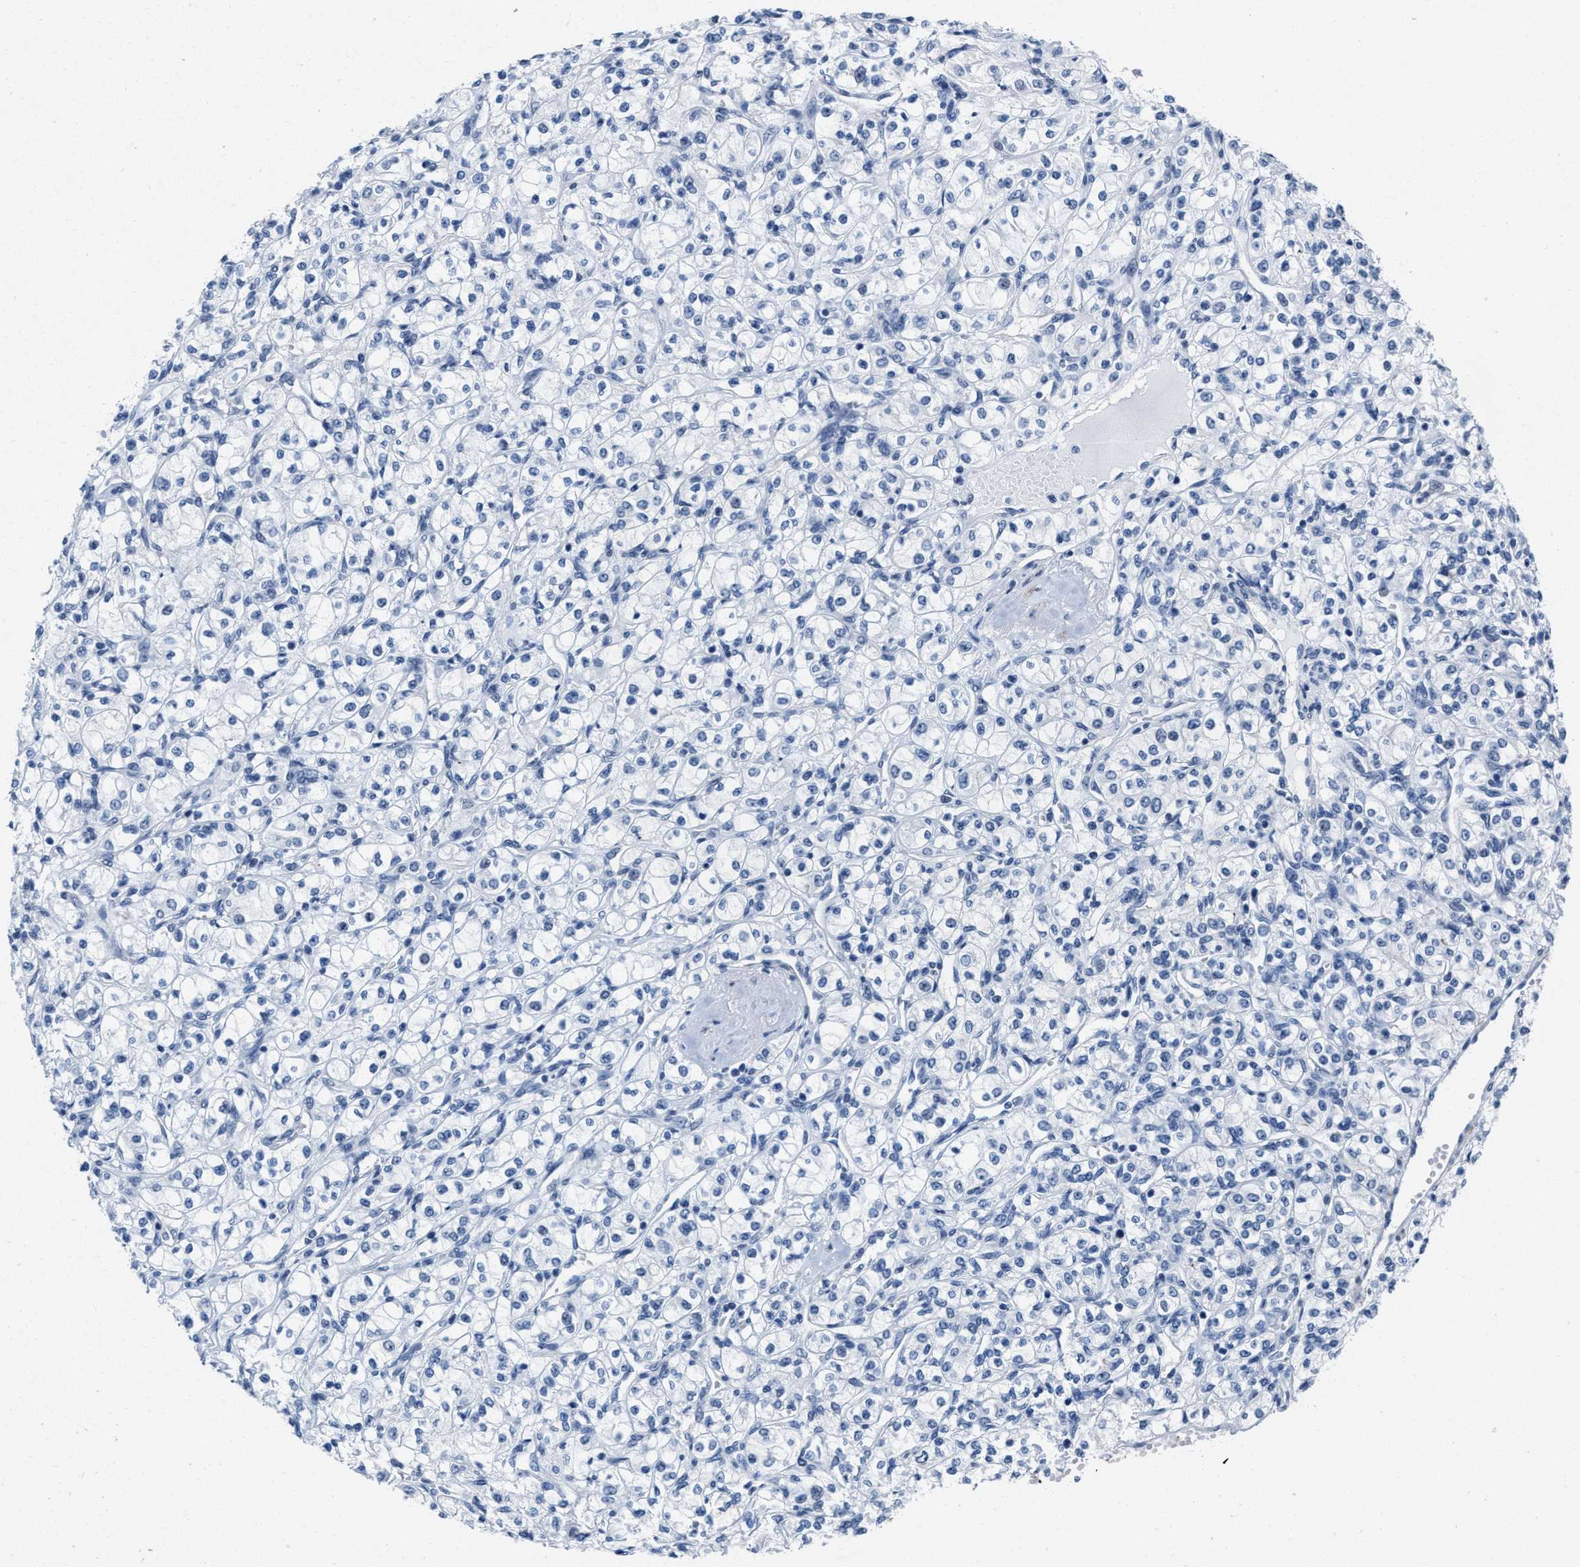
{"staining": {"intensity": "negative", "quantity": "none", "location": "none"}, "tissue": "renal cancer", "cell_type": "Tumor cells", "image_type": "cancer", "snomed": [{"axis": "morphology", "description": "Adenocarcinoma, NOS"}, {"axis": "topography", "description": "Kidney"}], "caption": "A high-resolution micrograph shows immunohistochemistry (IHC) staining of adenocarcinoma (renal), which reveals no significant staining in tumor cells.", "gene": "ID3", "patient": {"sex": "male", "age": 77}}